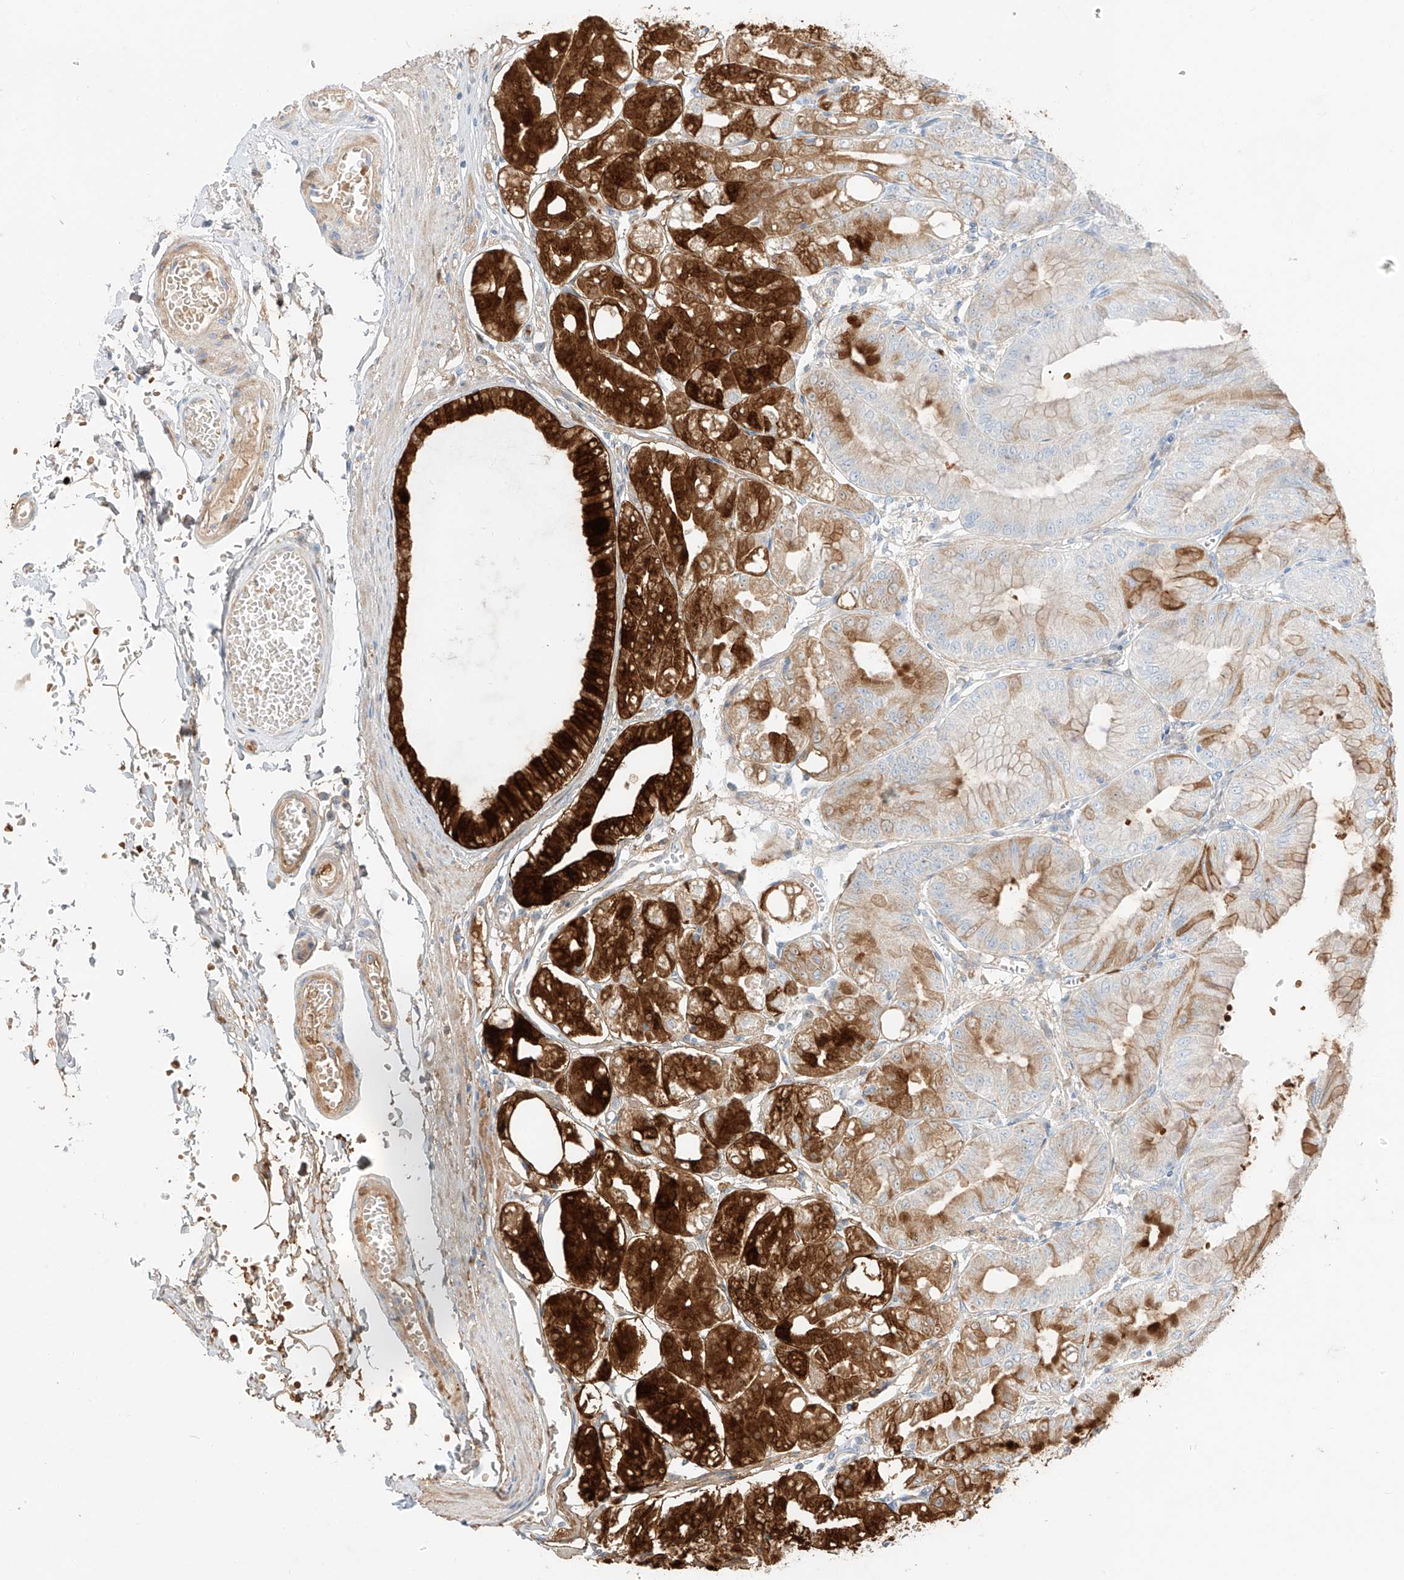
{"staining": {"intensity": "strong", "quantity": "25%-75%", "location": "cytoplasmic/membranous"}, "tissue": "stomach", "cell_type": "Glandular cells", "image_type": "normal", "snomed": [{"axis": "morphology", "description": "Normal tissue, NOS"}, {"axis": "topography", "description": "Stomach, lower"}], "caption": "High-power microscopy captured an IHC micrograph of normal stomach, revealing strong cytoplasmic/membranous staining in about 25%-75% of glandular cells. The staining was performed using DAB to visualize the protein expression in brown, while the nuclei were stained in blue with hematoxylin (Magnification: 20x).", "gene": "PGC", "patient": {"sex": "male", "age": 71}}